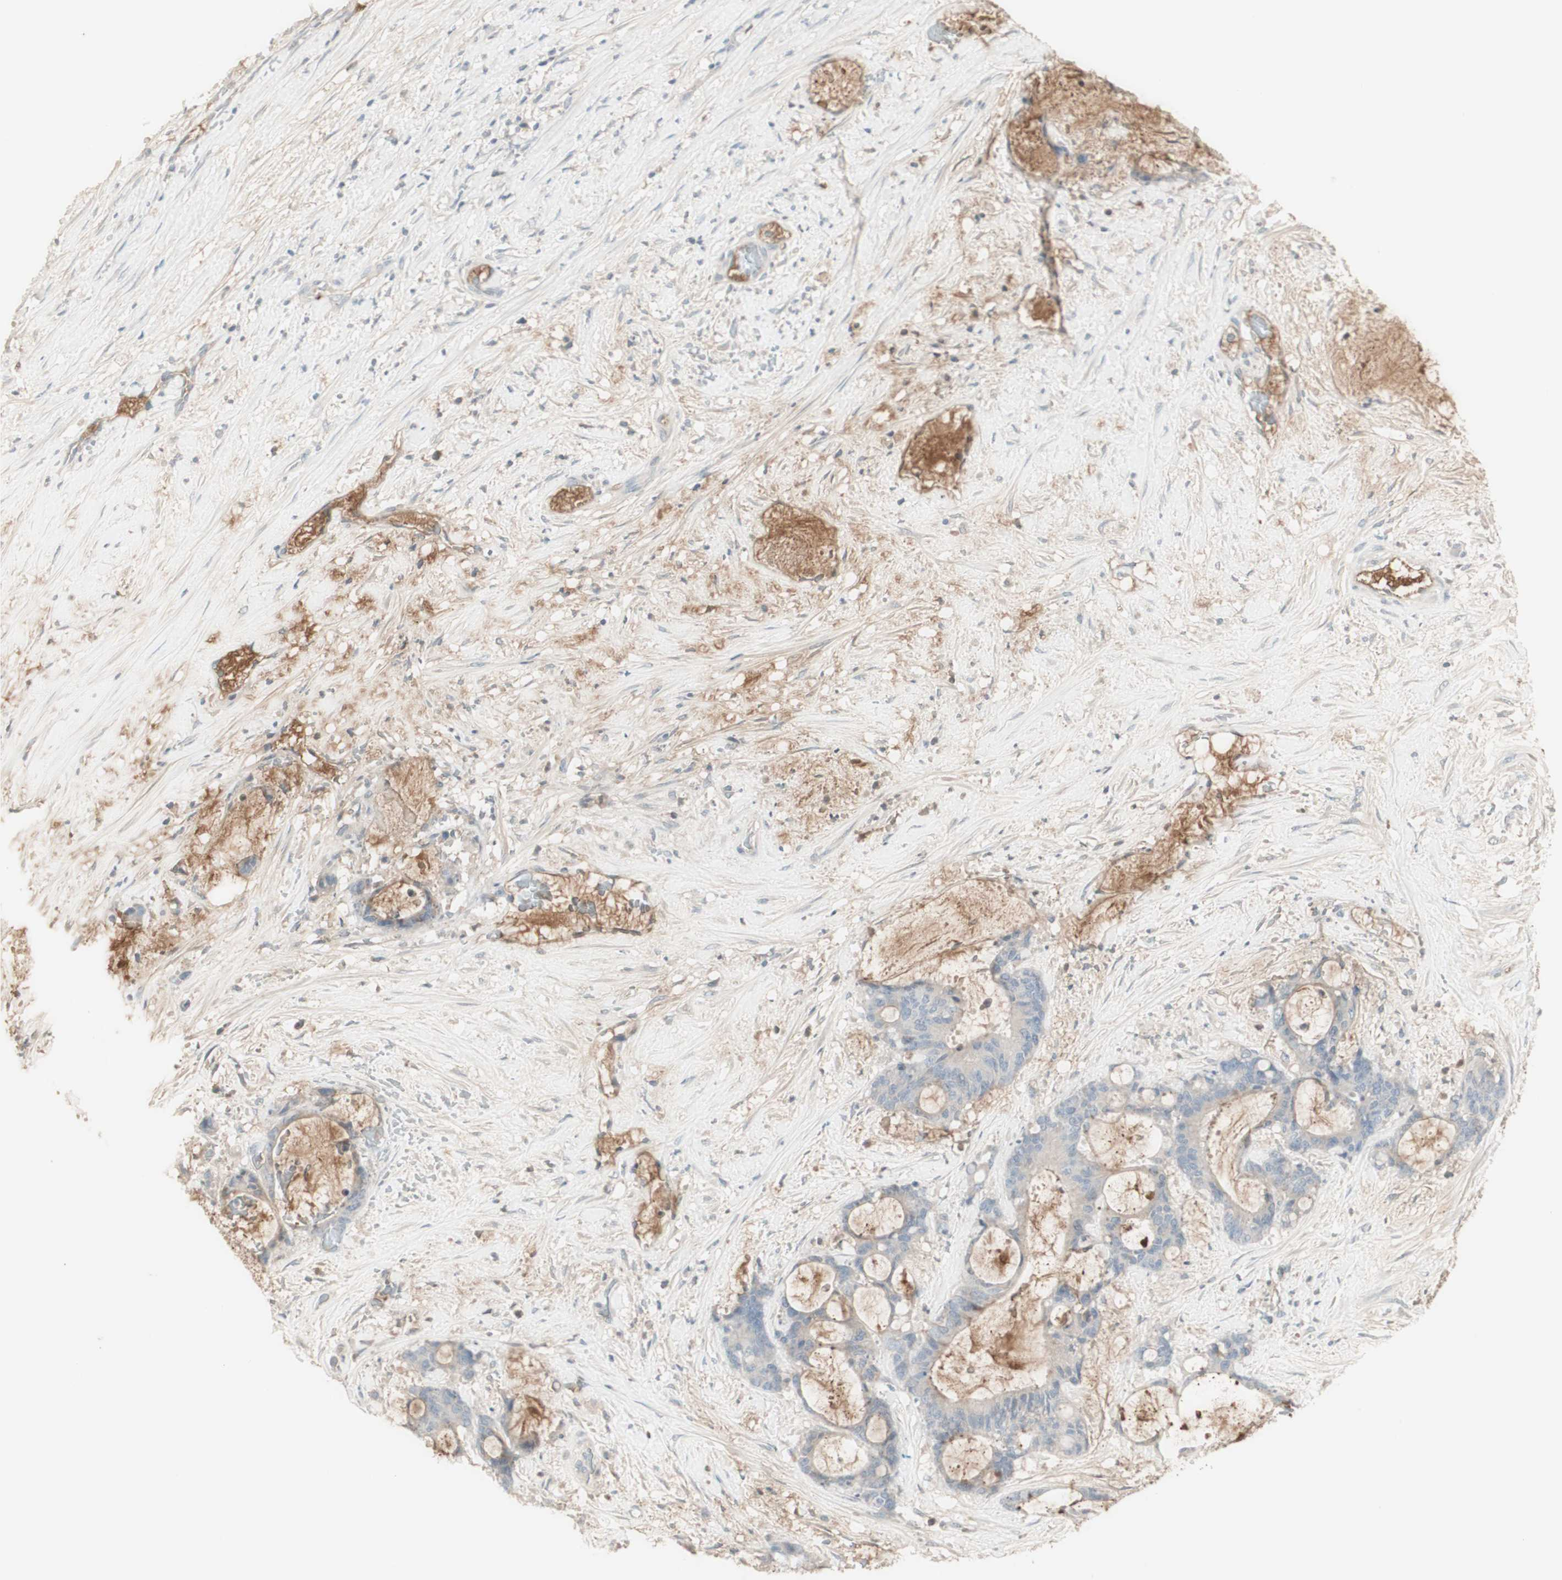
{"staining": {"intensity": "negative", "quantity": "none", "location": "none"}, "tissue": "liver cancer", "cell_type": "Tumor cells", "image_type": "cancer", "snomed": [{"axis": "morphology", "description": "Cholangiocarcinoma"}, {"axis": "topography", "description": "Liver"}], "caption": "Tumor cells show no significant positivity in liver cancer (cholangiocarcinoma). (Immunohistochemistry, brightfield microscopy, high magnification).", "gene": "IFNG", "patient": {"sex": "female", "age": 73}}